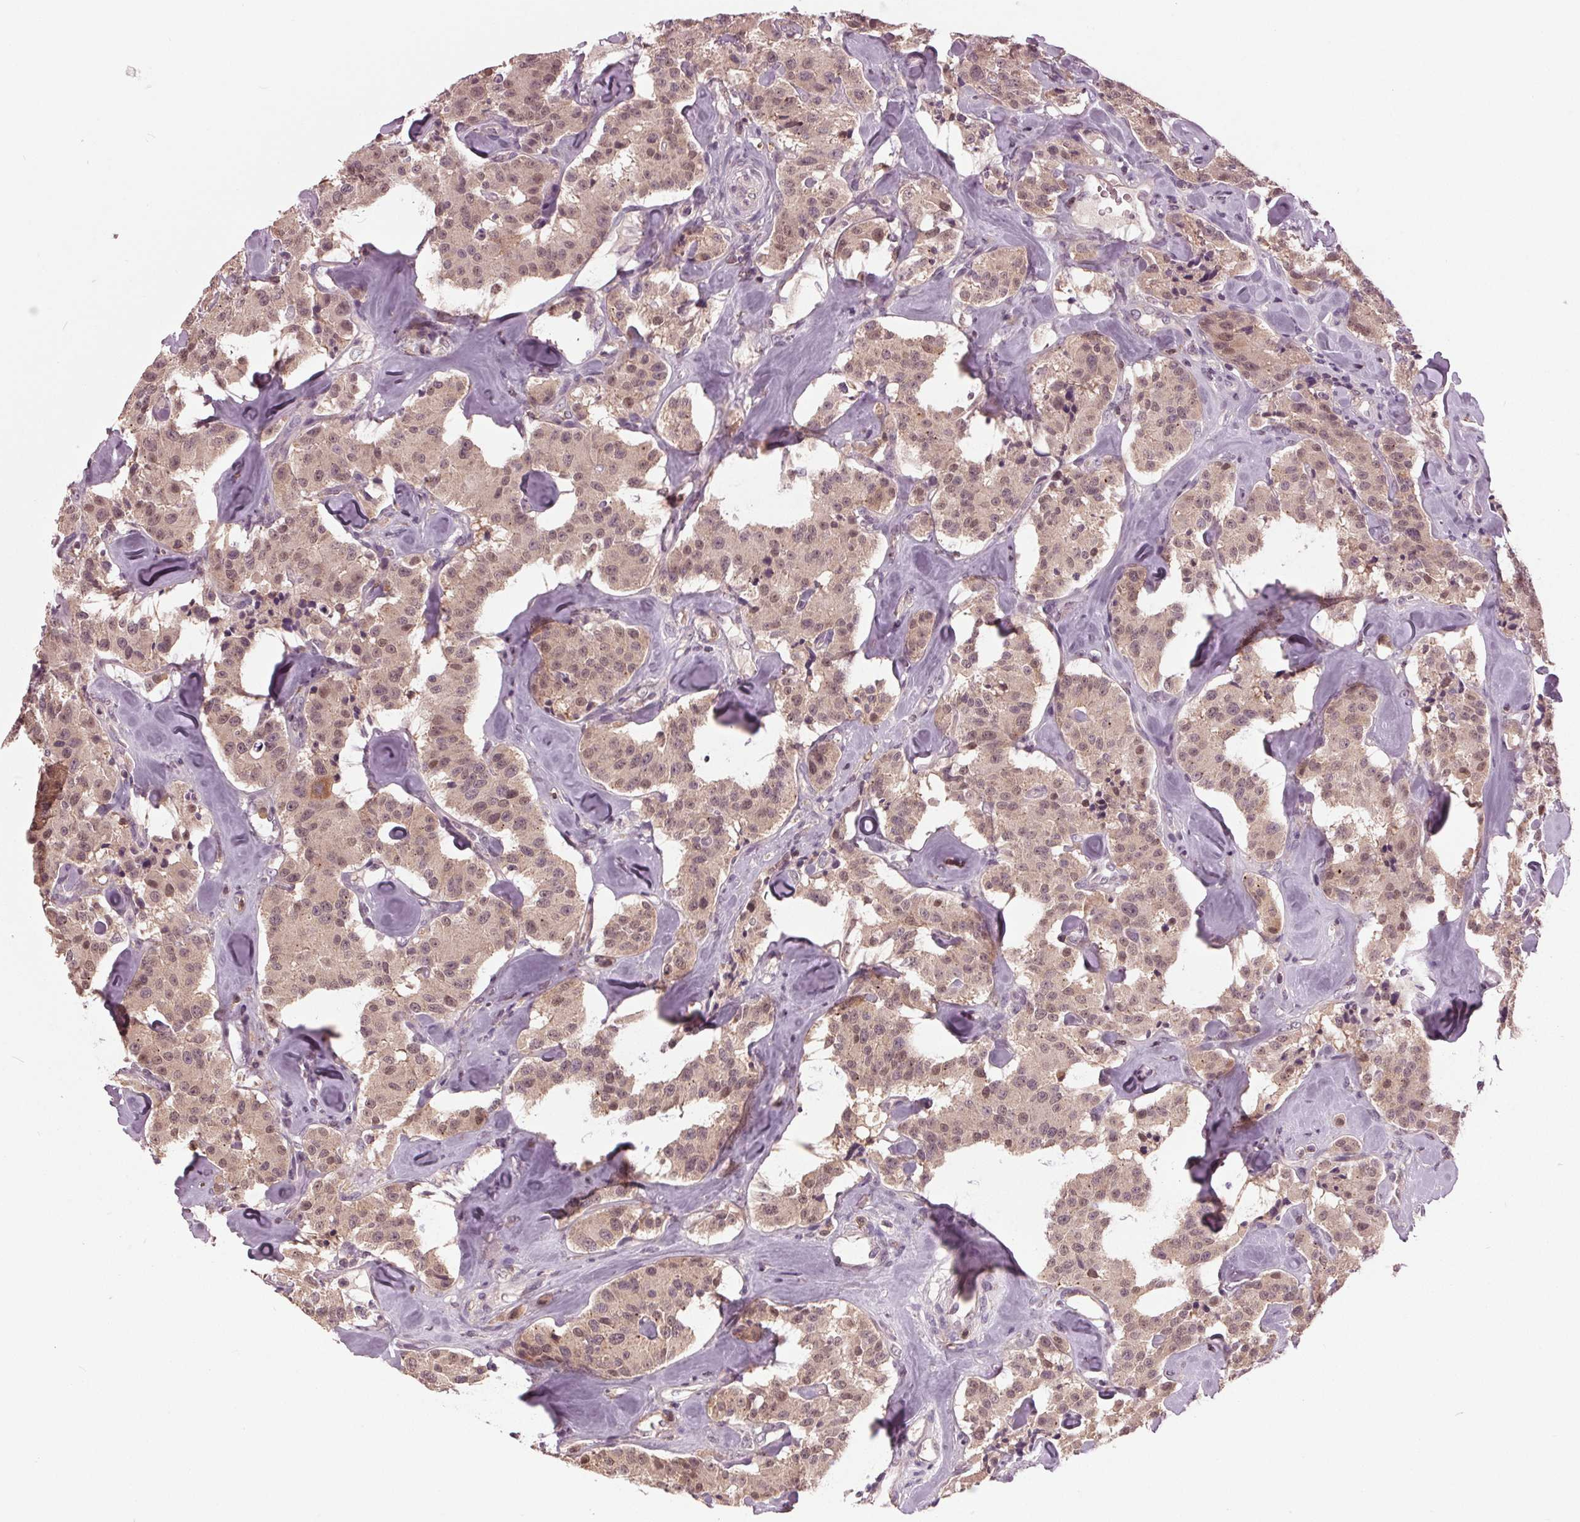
{"staining": {"intensity": "weak", "quantity": ">75%", "location": "cytoplasmic/membranous,nuclear"}, "tissue": "carcinoid", "cell_type": "Tumor cells", "image_type": "cancer", "snomed": [{"axis": "morphology", "description": "Carcinoid, malignant, NOS"}, {"axis": "topography", "description": "Pancreas"}], "caption": "DAB (3,3'-diaminobenzidine) immunohistochemical staining of human carcinoid shows weak cytoplasmic/membranous and nuclear protein staining in approximately >75% of tumor cells. (IHC, brightfield microscopy, high magnification).", "gene": "SIGLEC6", "patient": {"sex": "male", "age": 41}}